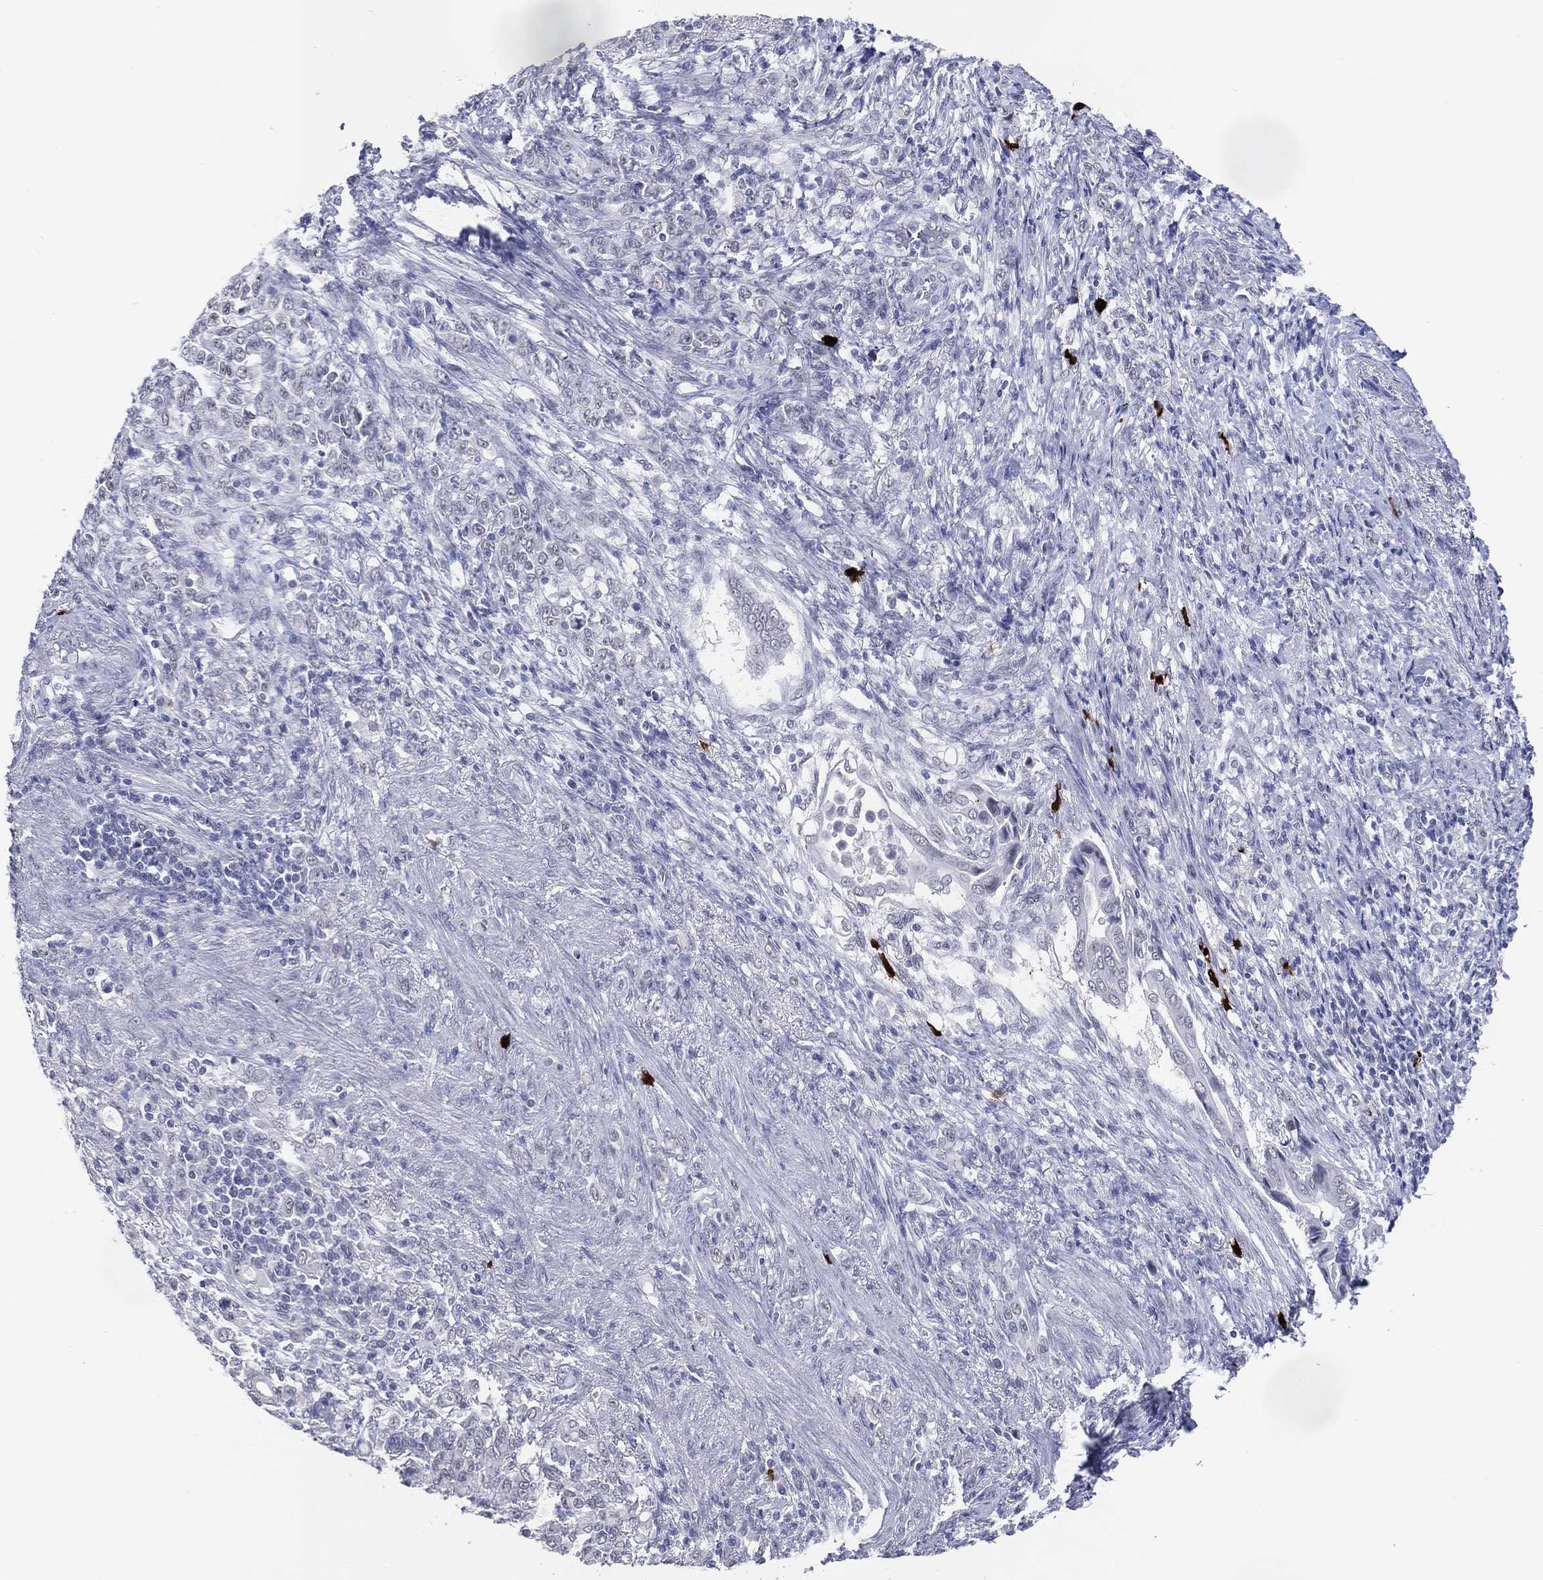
{"staining": {"intensity": "negative", "quantity": "none", "location": "none"}, "tissue": "stomach cancer", "cell_type": "Tumor cells", "image_type": "cancer", "snomed": [{"axis": "morphology", "description": "Normal tissue, NOS"}, {"axis": "morphology", "description": "Adenocarcinoma, NOS"}, {"axis": "topography", "description": "Stomach"}], "caption": "This histopathology image is of stomach adenocarcinoma stained with immunohistochemistry (IHC) to label a protein in brown with the nuclei are counter-stained blue. There is no positivity in tumor cells.", "gene": "CFAP58", "patient": {"sex": "female", "age": 79}}